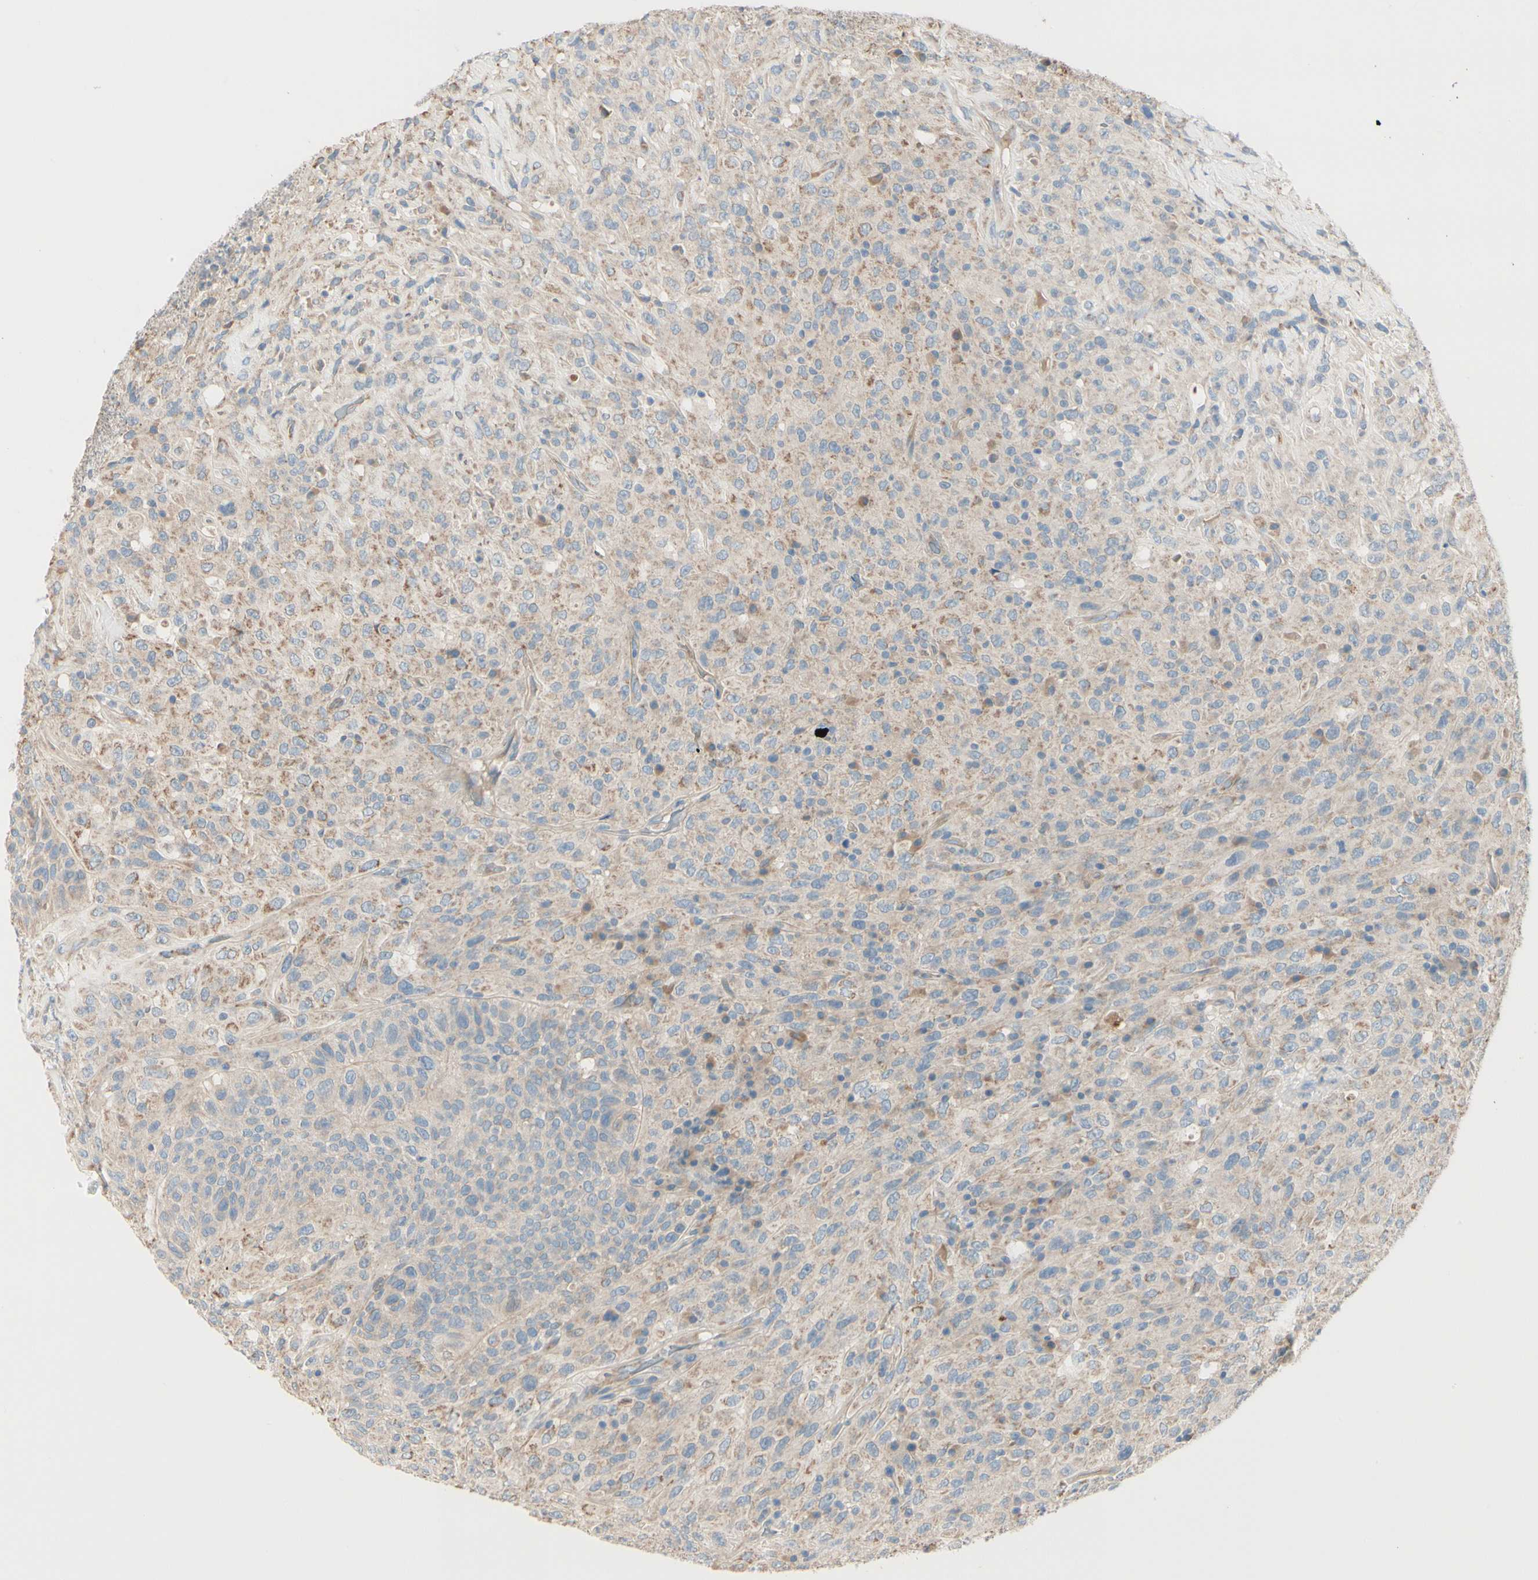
{"staining": {"intensity": "weak", "quantity": ">75%", "location": "cytoplasmic/membranous"}, "tissue": "urothelial cancer", "cell_type": "Tumor cells", "image_type": "cancer", "snomed": [{"axis": "morphology", "description": "Urothelial carcinoma, High grade"}, {"axis": "topography", "description": "Urinary bladder"}], "caption": "Weak cytoplasmic/membranous positivity is identified in approximately >75% of tumor cells in high-grade urothelial carcinoma. (DAB (3,3'-diaminobenzidine) IHC, brown staining for protein, blue staining for nuclei).", "gene": "EPHA3", "patient": {"sex": "male", "age": 66}}